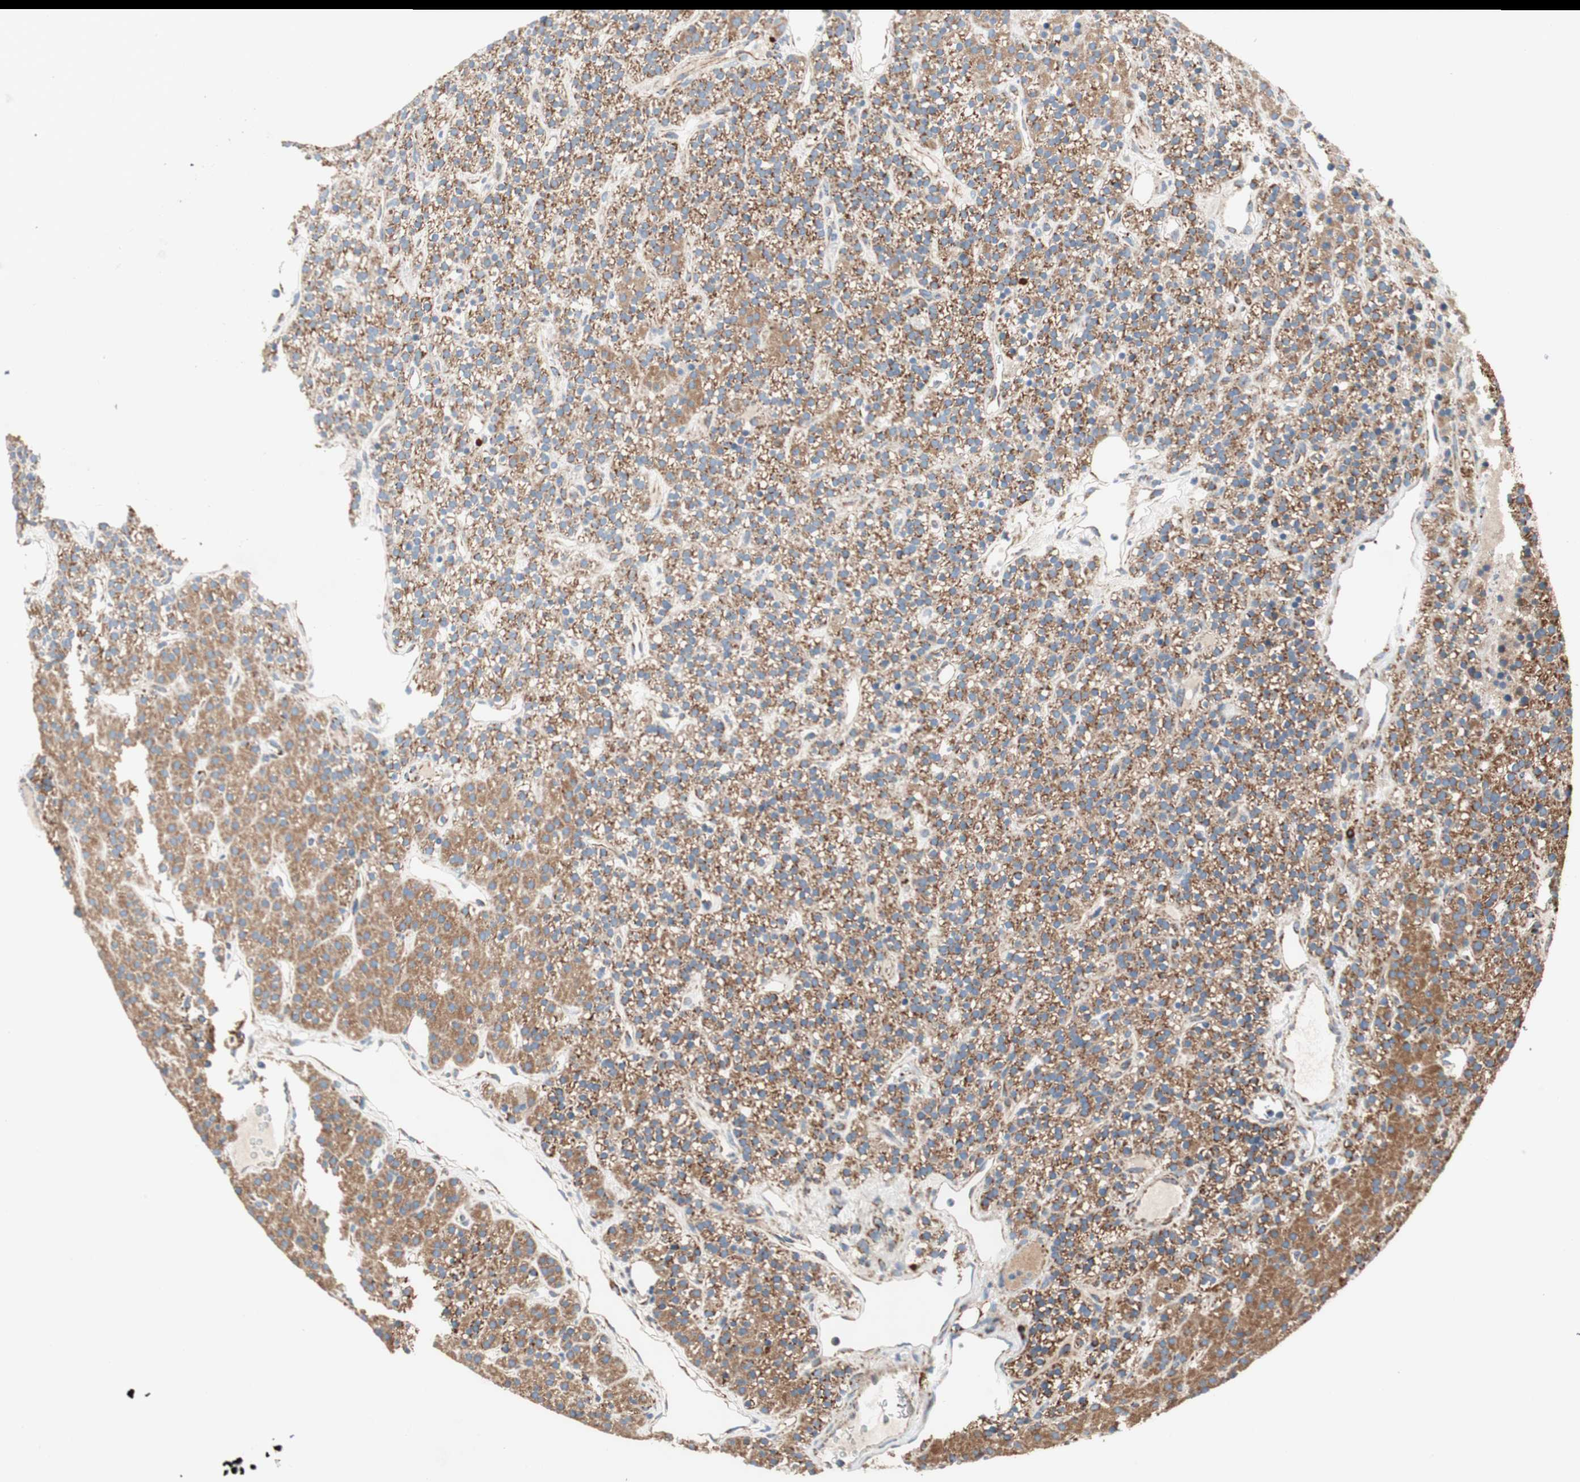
{"staining": {"intensity": "strong", "quantity": ">75%", "location": "cytoplasmic/membranous"}, "tissue": "parathyroid gland", "cell_type": "Glandular cells", "image_type": "normal", "snomed": [{"axis": "morphology", "description": "Normal tissue, NOS"}, {"axis": "morphology", "description": "Hyperplasia, NOS"}, {"axis": "topography", "description": "Parathyroid gland"}], "caption": "DAB immunohistochemical staining of normal parathyroid gland shows strong cytoplasmic/membranous protein expression in approximately >75% of glandular cells.", "gene": "AKAP1", "patient": {"sex": "male", "age": 44}}